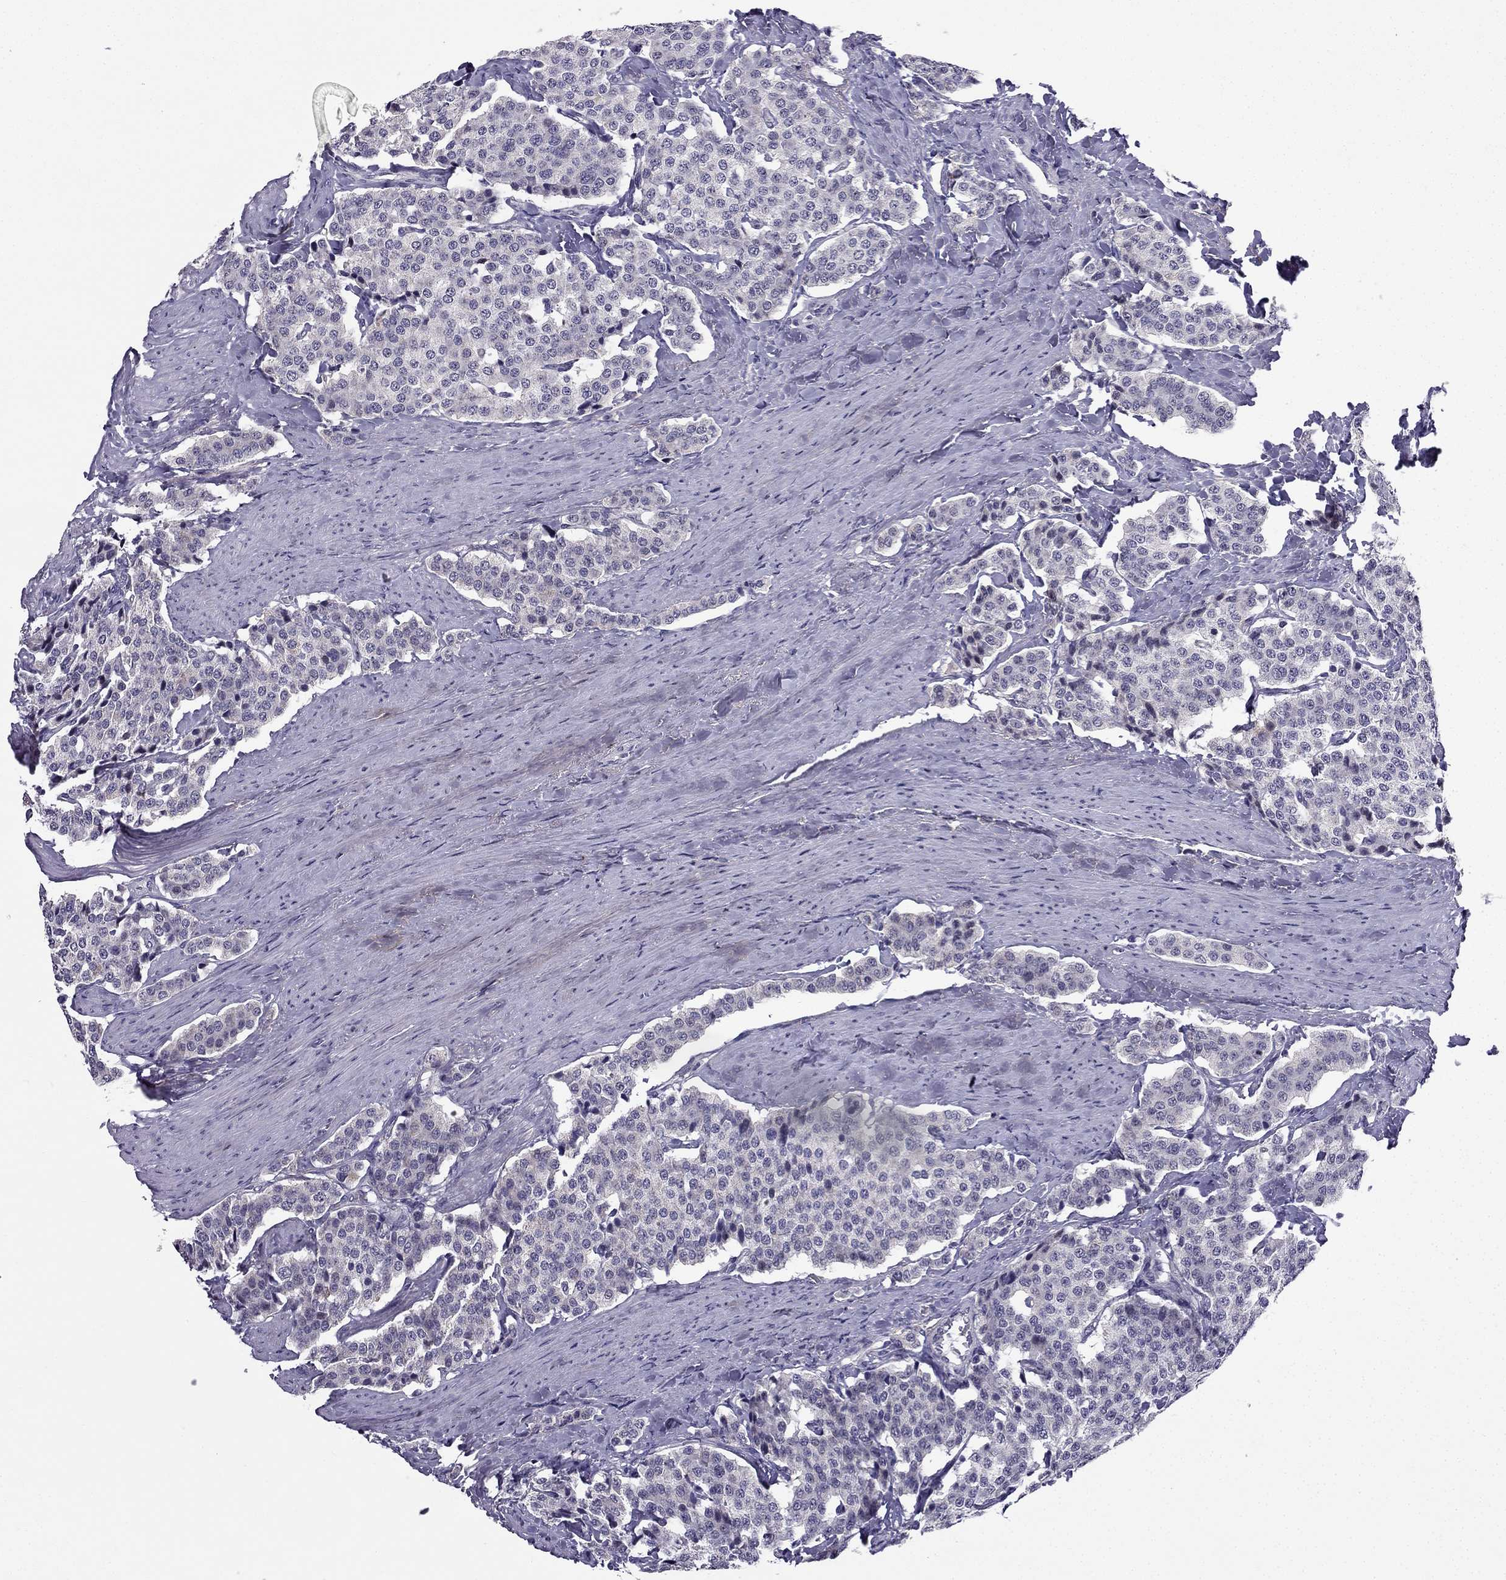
{"staining": {"intensity": "negative", "quantity": "none", "location": "none"}, "tissue": "carcinoid", "cell_type": "Tumor cells", "image_type": "cancer", "snomed": [{"axis": "morphology", "description": "Carcinoid, malignant, NOS"}, {"axis": "topography", "description": "Small intestine"}], "caption": "Carcinoid was stained to show a protein in brown. There is no significant staining in tumor cells. The staining is performed using DAB brown chromogen with nuclei counter-stained in using hematoxylin.", "gene": "SLC6A2", "patient": {"sex": "female", "age": 58}}